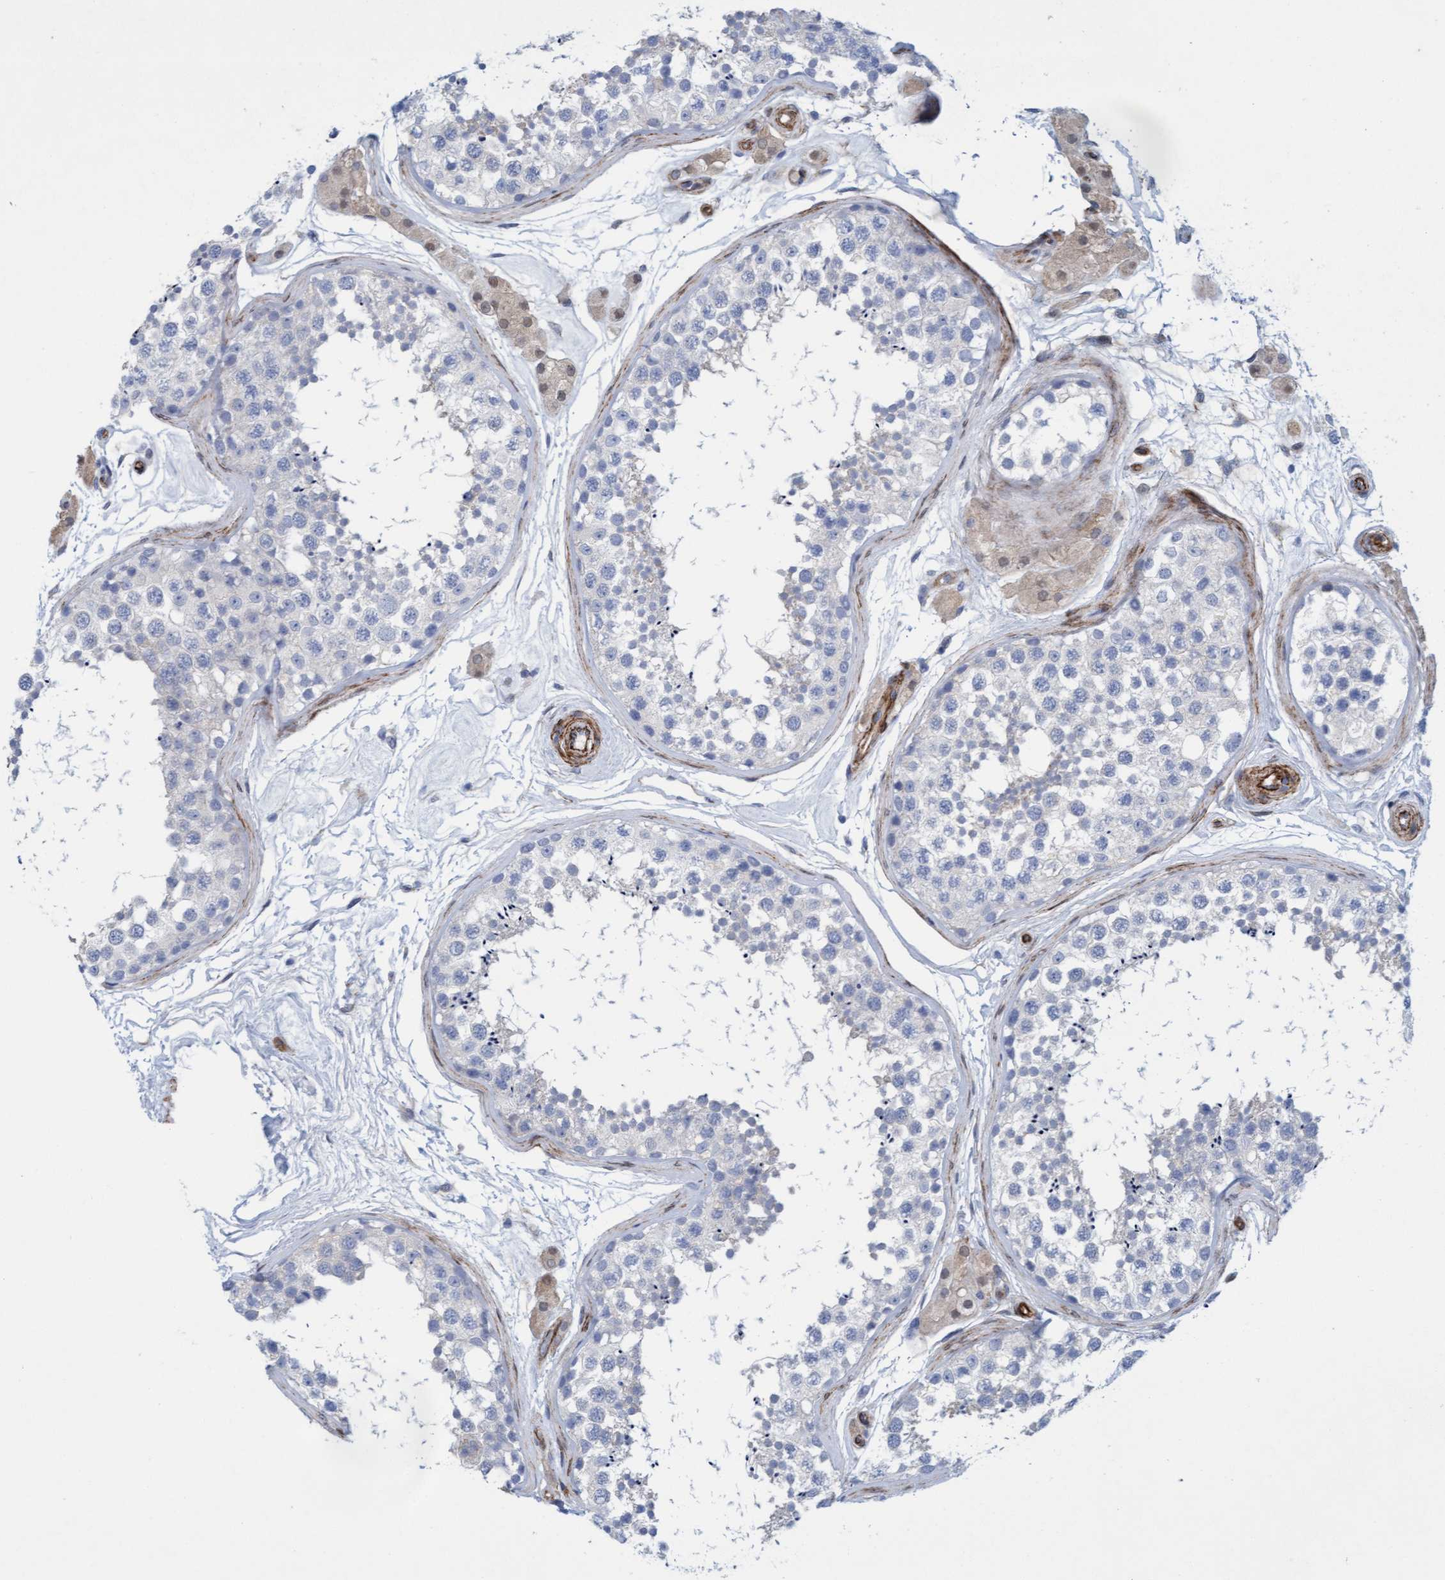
{"staining": {"intensity": "negative", "quantity": "none", "location": "none"}, "tissue": "testis", "cell_type": "Cells in seminiferous ducts", "image_type": "normal", "snomed": [{"axis": "morphology", "description": "Normal tissue, NOS"}, {"axis": "topography", "description": "Testis"}], "caption": "This is a histopathology image of IHC staining of benign testis, which shows no positivity in cells in seminiferous ducts.", "gene": "MTFR1", "patient": {"sex": "male", "age": 56}}